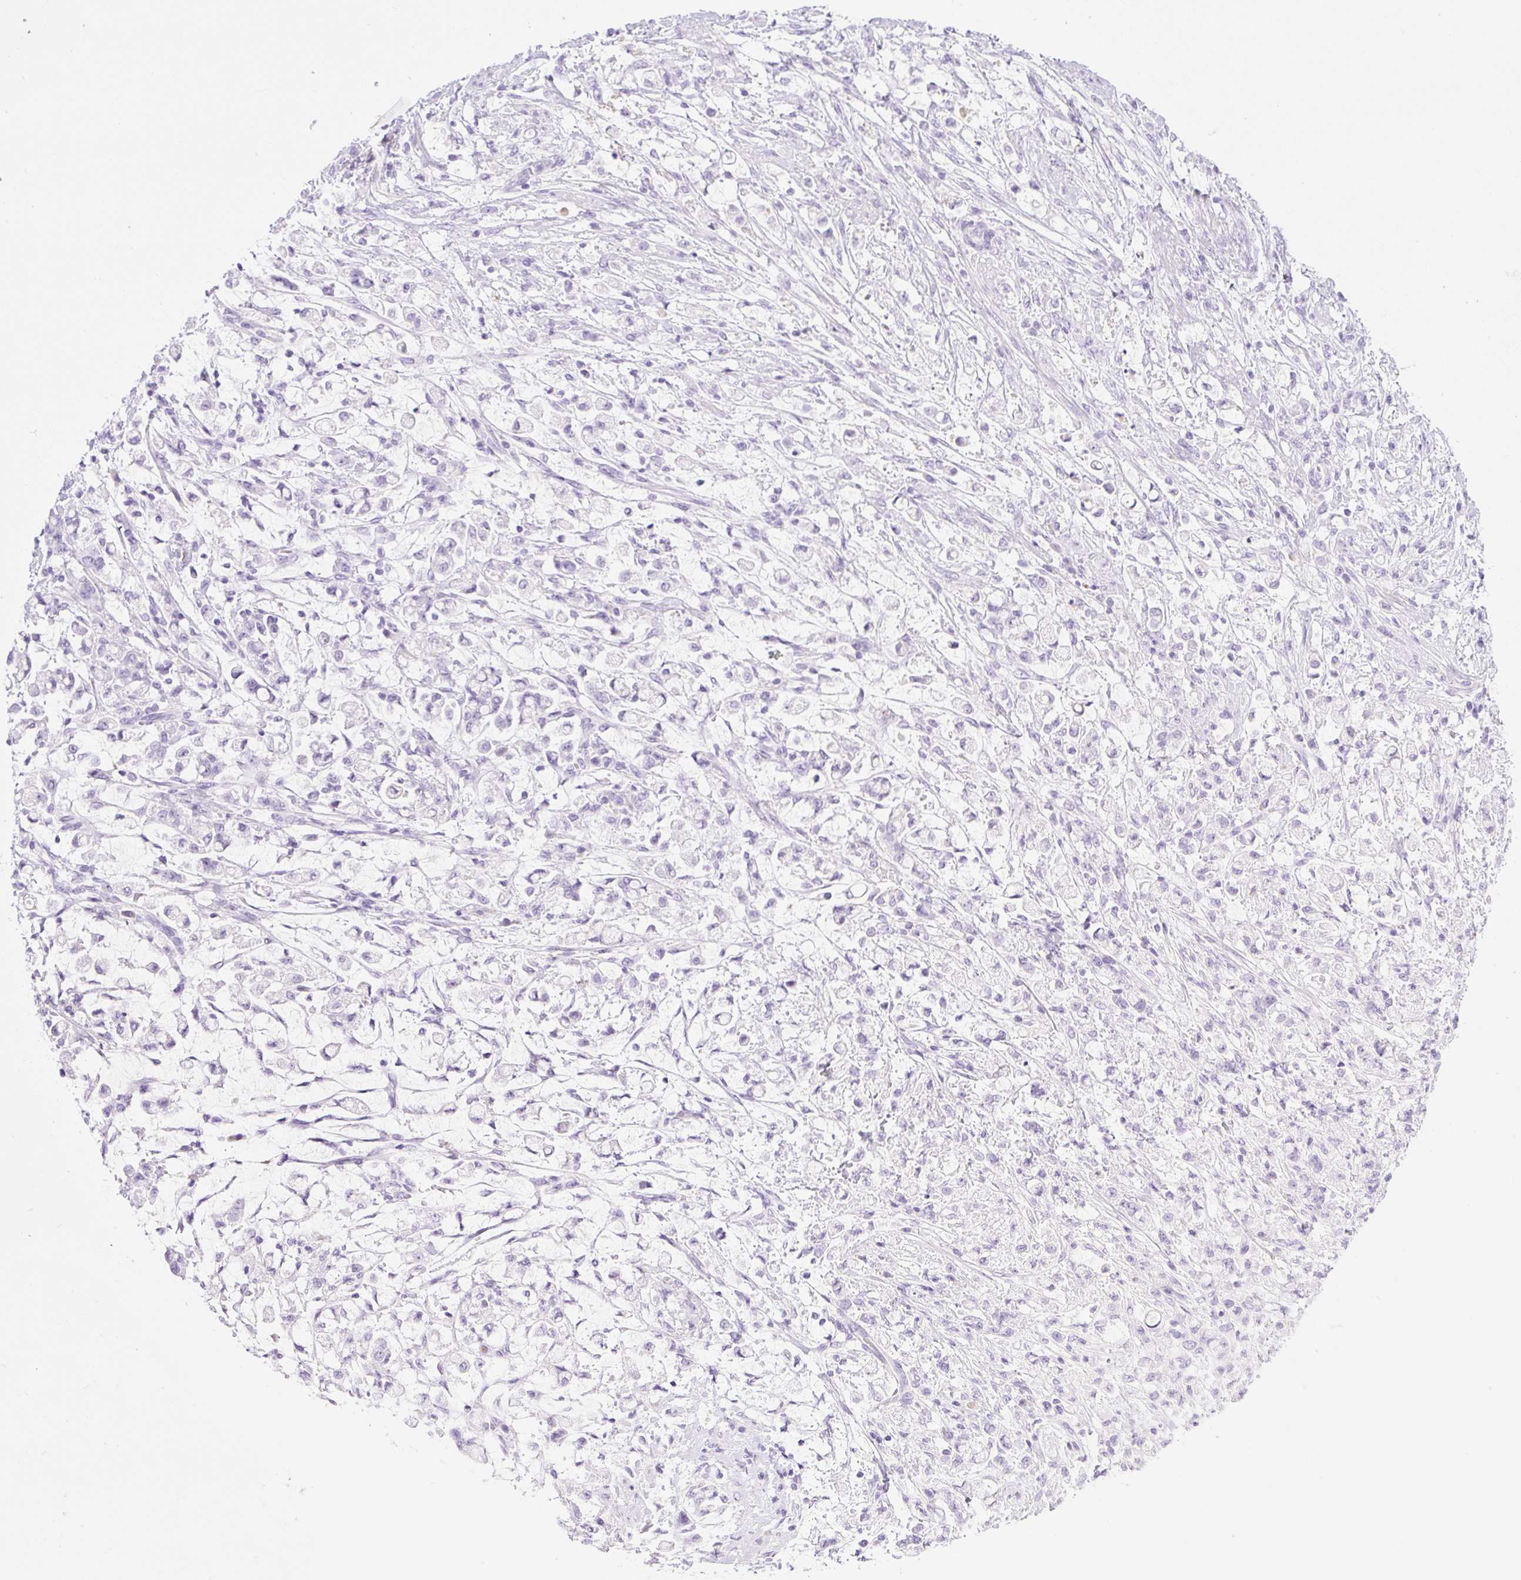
{"staining": {"intensity": "negative", "quantity": "none", "location": "none"}, "tissue": "stomach cancer", "cell_type": "Tumor cells", "image_type": "cancer", "snomed": [{"axis": "morphology", "description": "Adenocarcinoma, NOS"}, {"axis": "topography", "description": "Stomach"}], "caption": "DAB immunohistochemical staining of adenocarcinoma (stomach) exhibits no significant positivity in tumor cells.", "gene": "PALM3", "patient": {"sex": "female", "age": 60}}